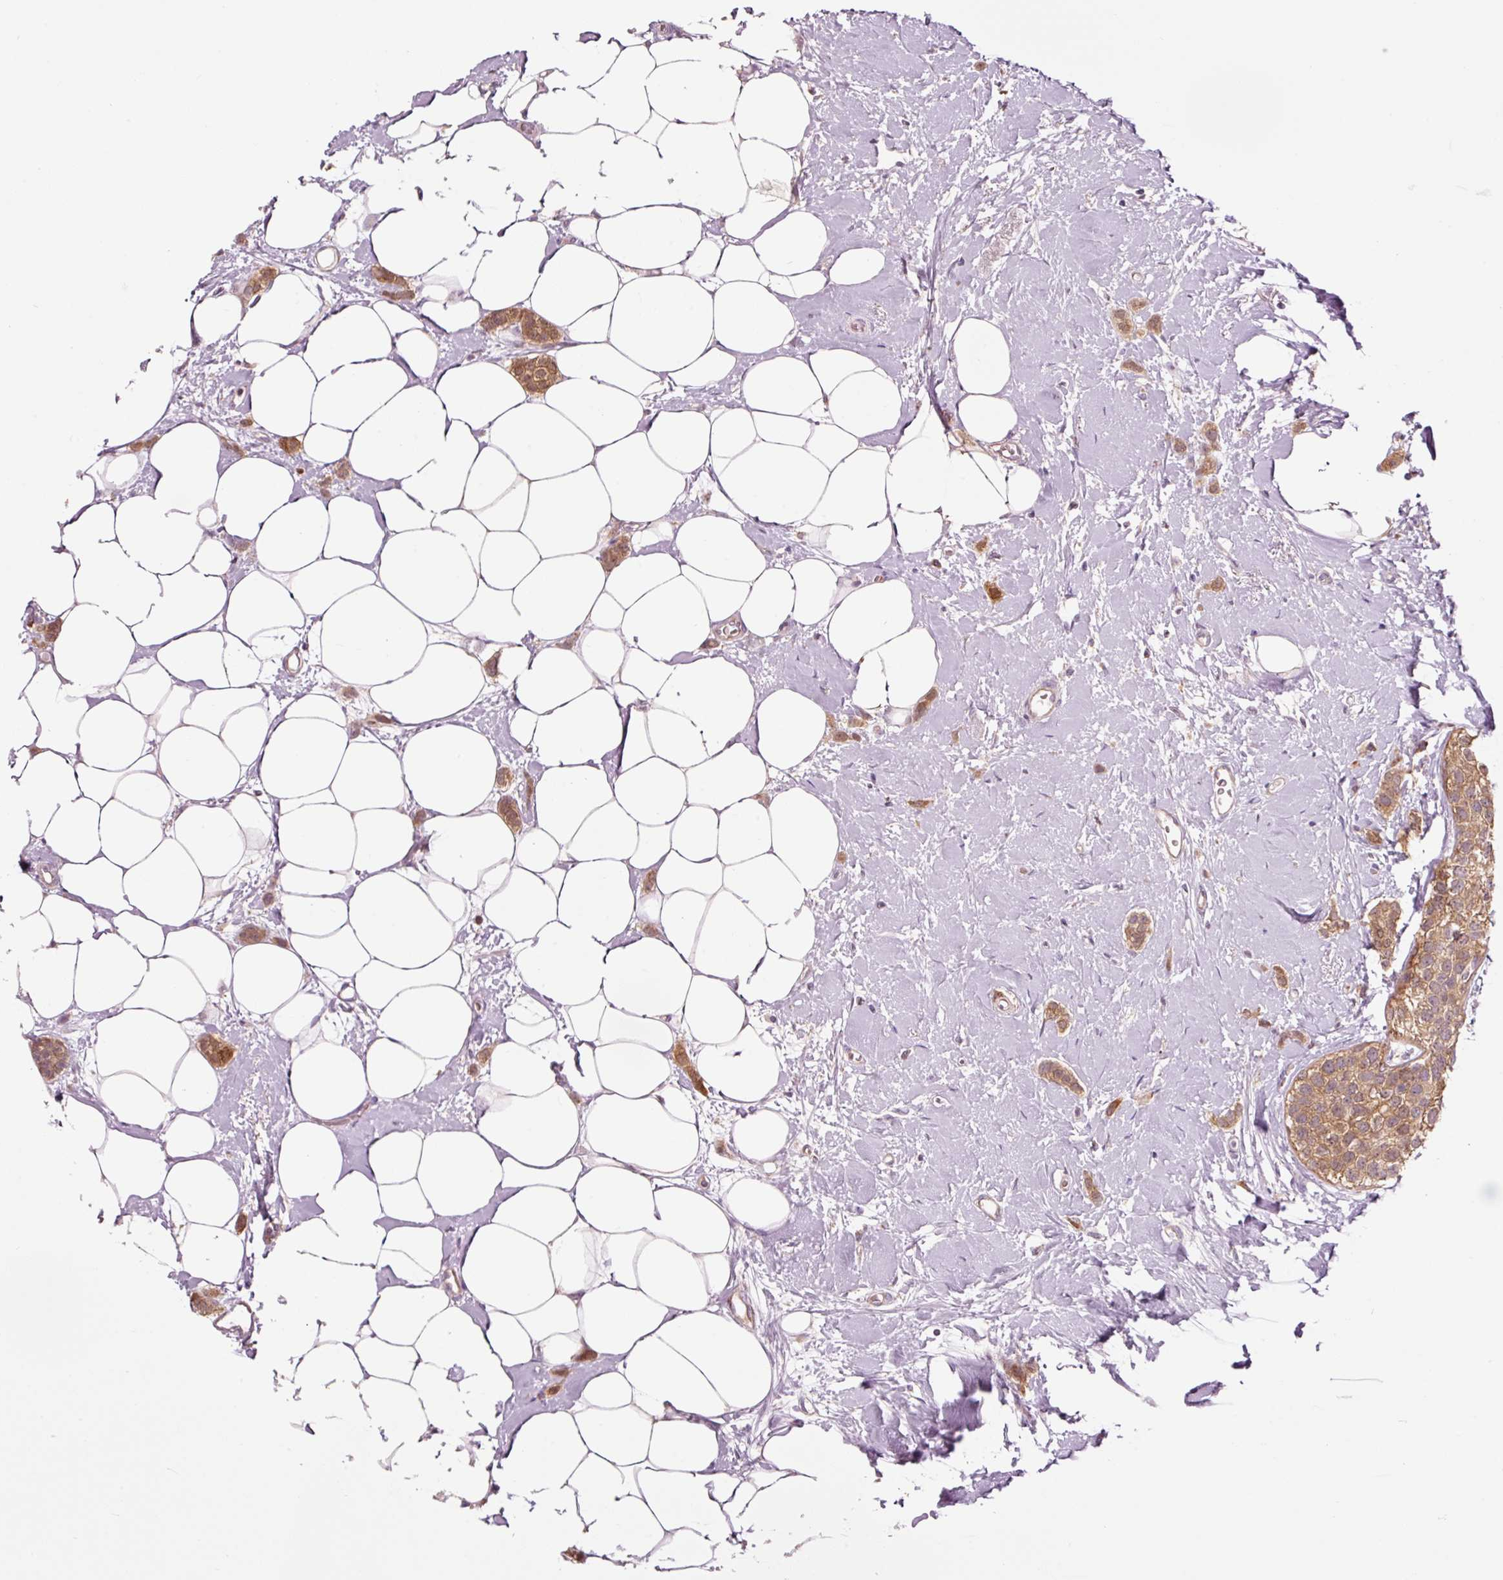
{"staining": {"intensity": "moderate", "quantity": ">75%", "location": "cytoplasmic/membranous"}, "tissue": "breast cancer", "cell_type": "Tumor cells", "image_type": "cancer", "snomed": [{"axis": "morphology", "description": "Duct carcinoma"}, {"axis": "topography", "description": "Breast"}], "caption": "Intraductal carcinoma (breast) stained for a protein displays moderate cytoplasmic/membranous positivity in tumor cells.", "gene": "PRDX5", "patient": {"sex": "female", "age": 72}}